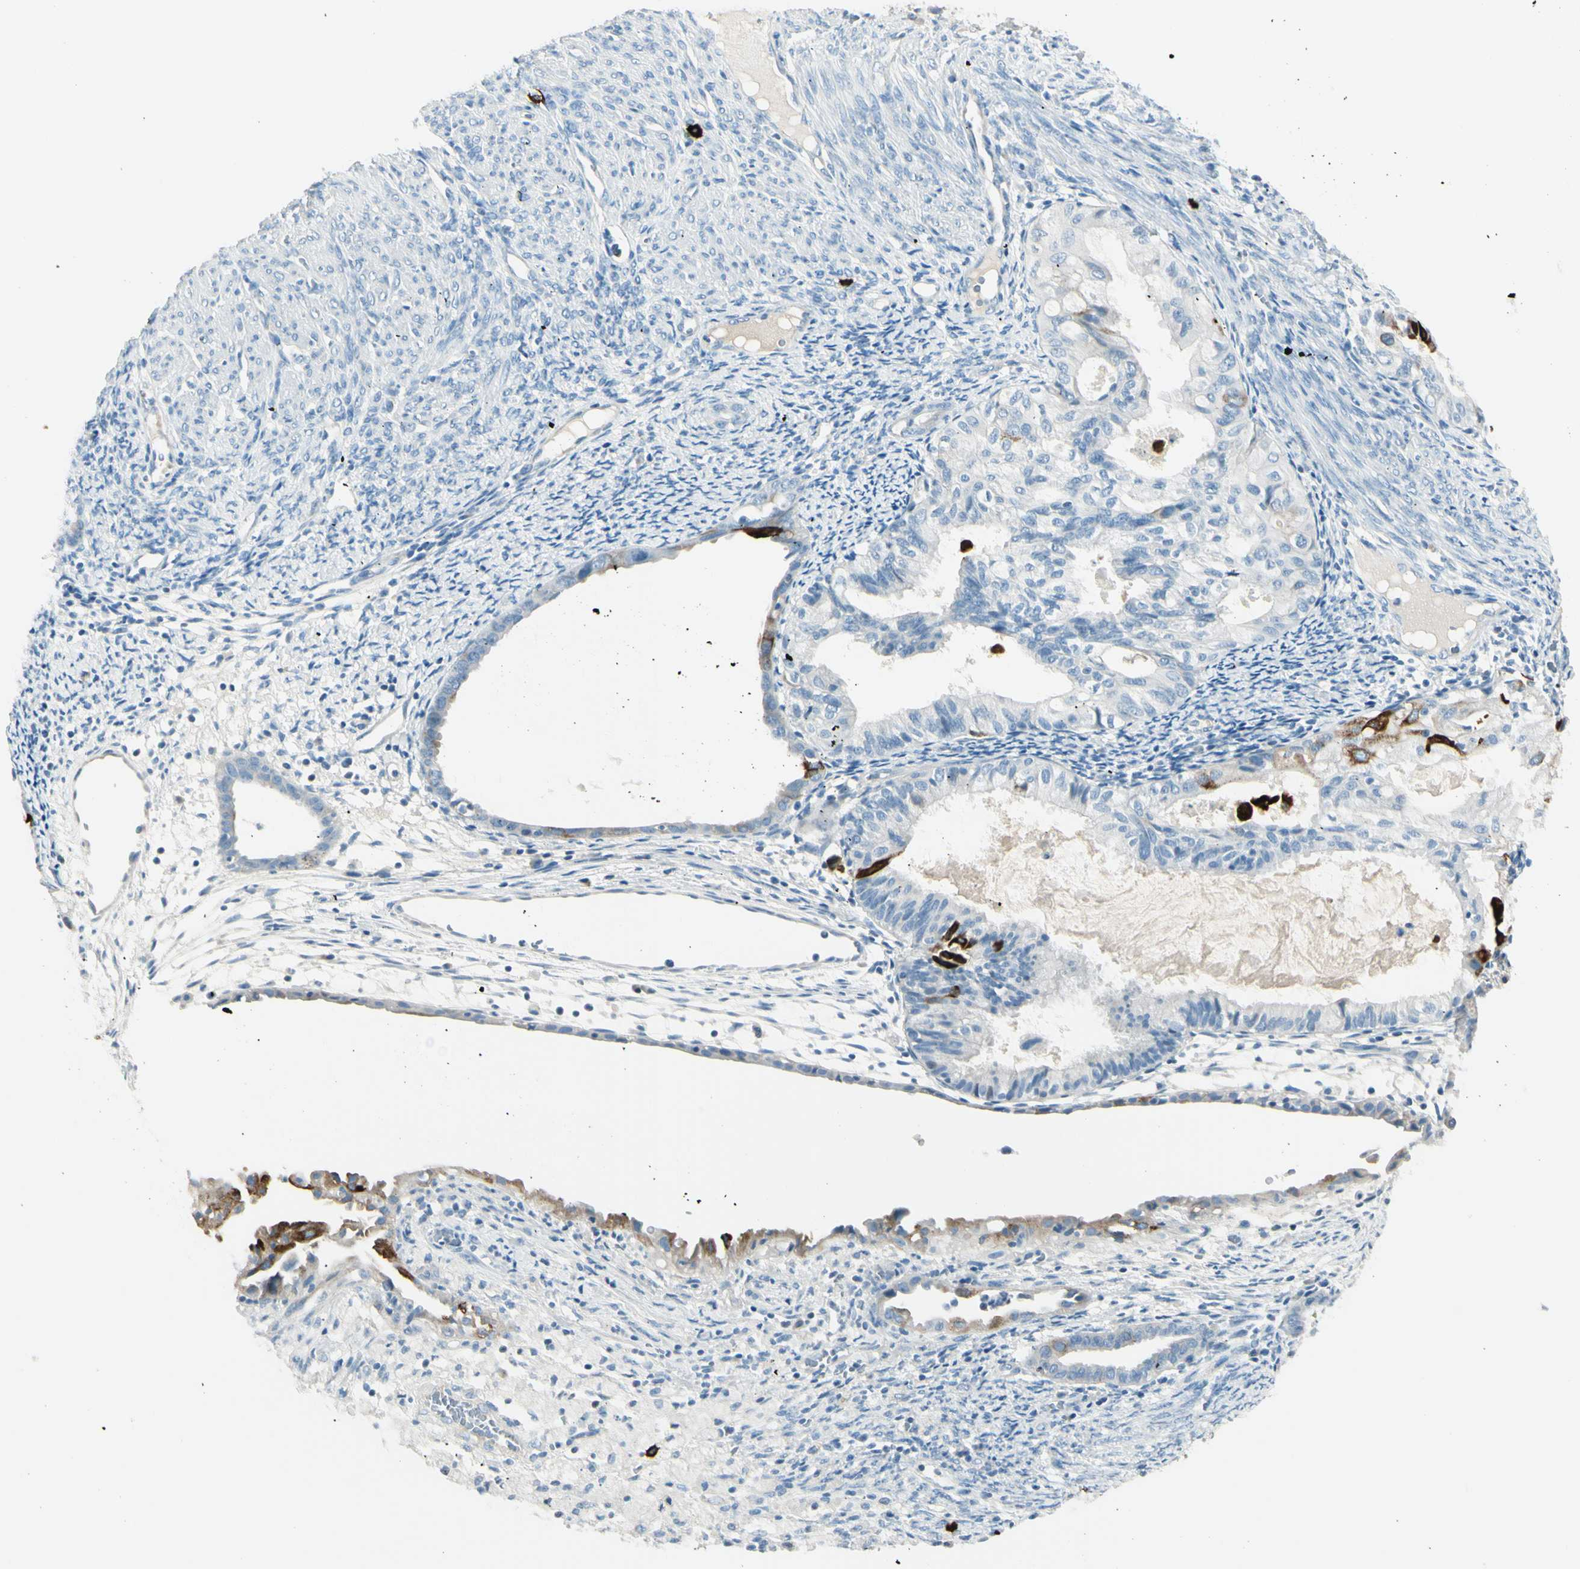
{"staining": {"intensity": "strong", "quantity": "<25%", "location": "cytoplasmic/membranous"}, "tissue": "cervical cancer", "cell_type": "Tumor cells", "image_type": "cancer", "snomed": [{"axis": "morphology", "description": "Normal tissue, NOS"}, {"axis": "morphology", "description": "Adenocarcinoma, NOS"}, {"axis": "topography", "description": "Cervix"}, {"axis": "topography", "description": "Endometrium"}], "caption": "Approximately <25% of tumor cells in cervical adenocarcinoma display strong cytoplasmic/membranous protein staining as visualized by brown immunohistochemical staining.", "gene": "DLG4", "patient": {"sex": "female", "age": 86}}